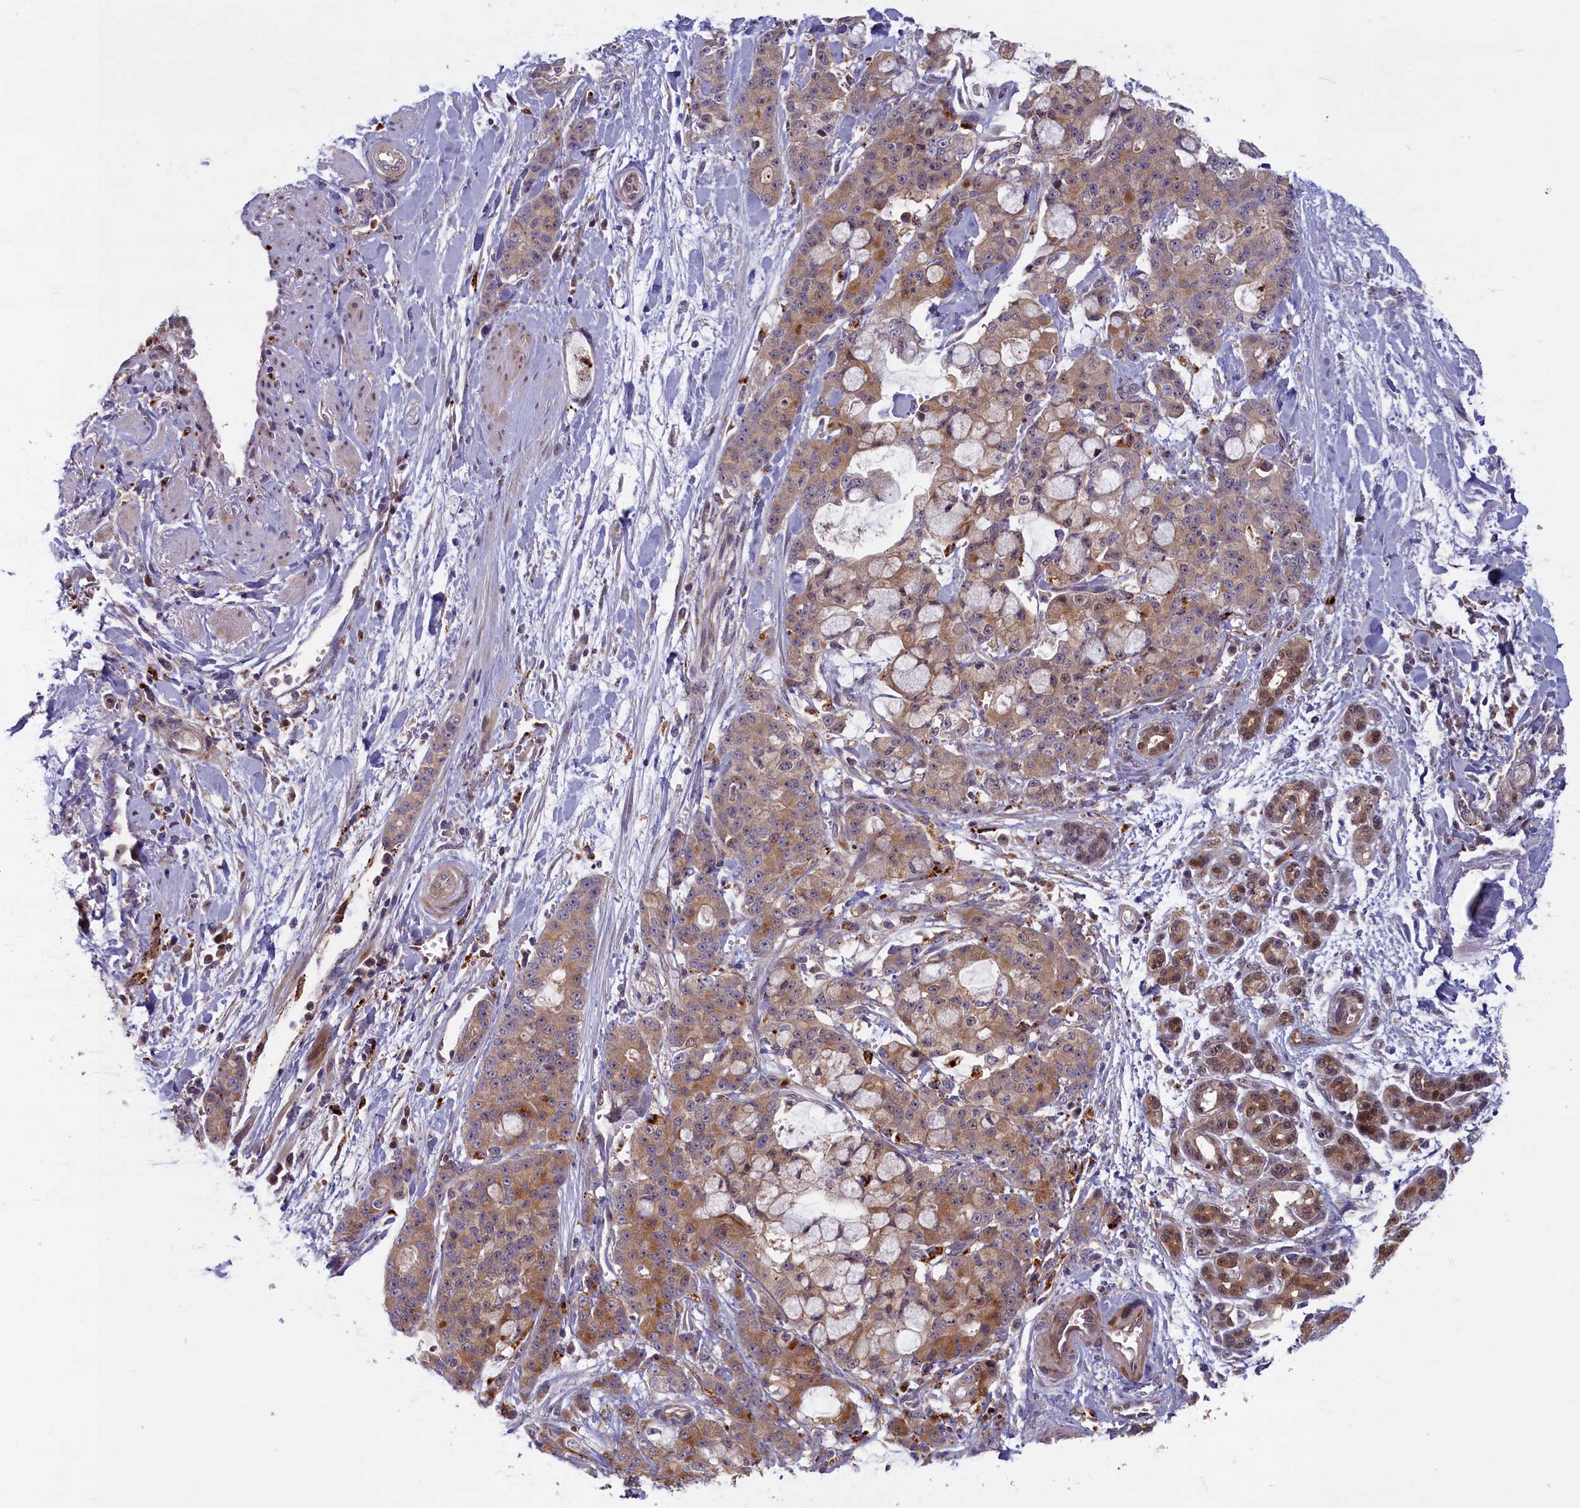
{"staining": {"intensity": "moderate", "quantity": "25%-75%", "location": "cytoplasmic/membranous"}, "tissue": "pancreatic cancer", "cell_type": "Tumor cells", "image_type": "cancer", "snomed": [{"axis": "morphology", "description": "Adenocarcinoma, NOS"}, {"axis": "topography", "description": "Pancreas"}], "caption": "Brown immunohistochemical staining in pancreatic cancer (adenocarcinoma) reveals moderate cytoplasmic/membranous positivity in approximately 25%-75% of tumor cells.", "gene": "FCSK", "patient": {"sex": "female", "age": 73}}